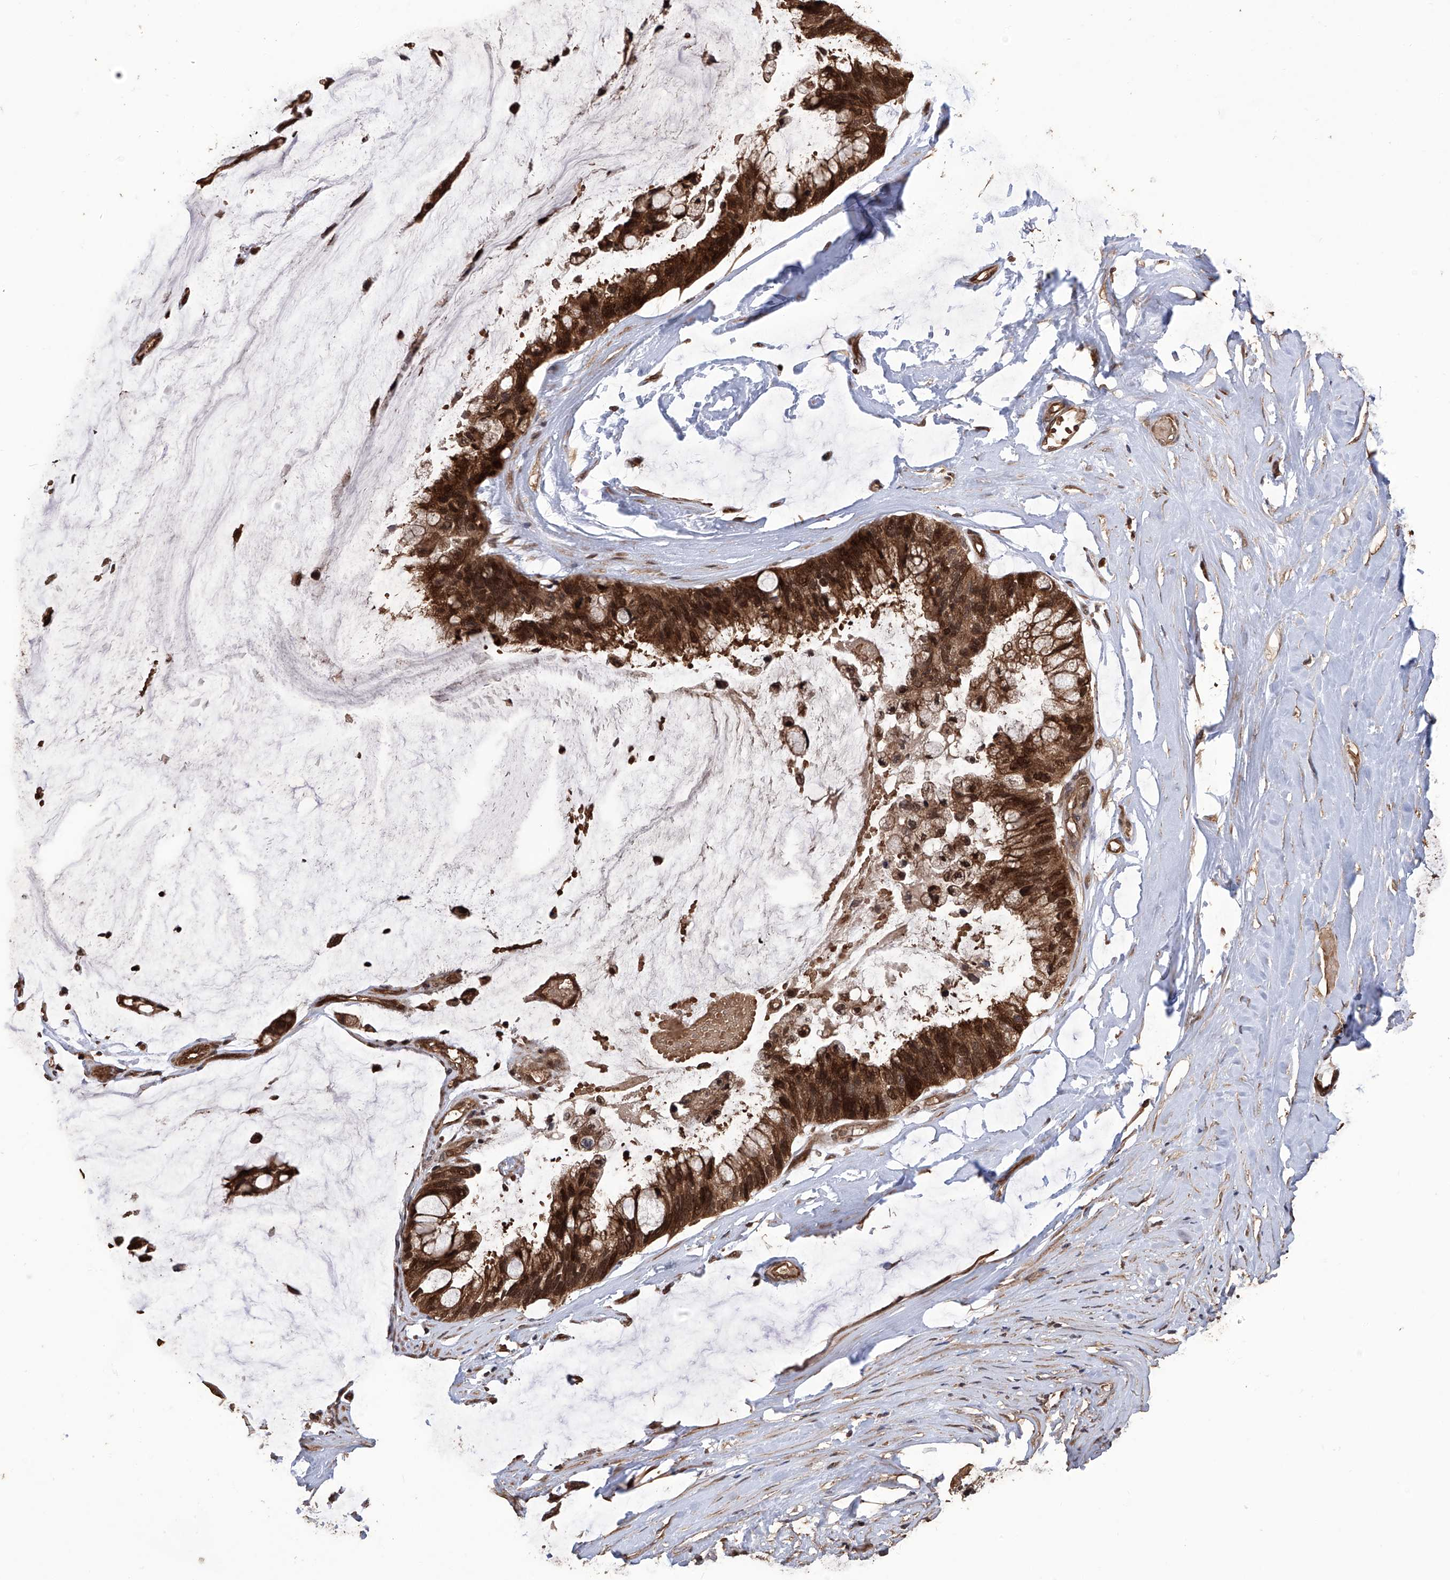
{"staining": {"intensity": "strong", "quantity": ">75%", "location": "cytoplasmic/membranous,nuclear"}, "tissue": "ovarian cancer", "cell_type": "Tumor cells", "image_type": "cancer", "snomed": [{"axis": "morphology", "description": "Cystadenocarcinoma, mucinous, NOS"}, {"axis": "topography", "description": "Ovary"}], "caption": "A high amount of strong cytoplasmic/membranous and nuclear positivity is seen in approximately >75% of tumor cells in ovarian mucinous cystadenocarcinoma tissue. (Stains: DAB in brown, nuclei in blue, Microscopy: brightfield microscopy at high magnification).", "gene": "LYSMD4", "patient": {"sex": "female", "age": 39}}